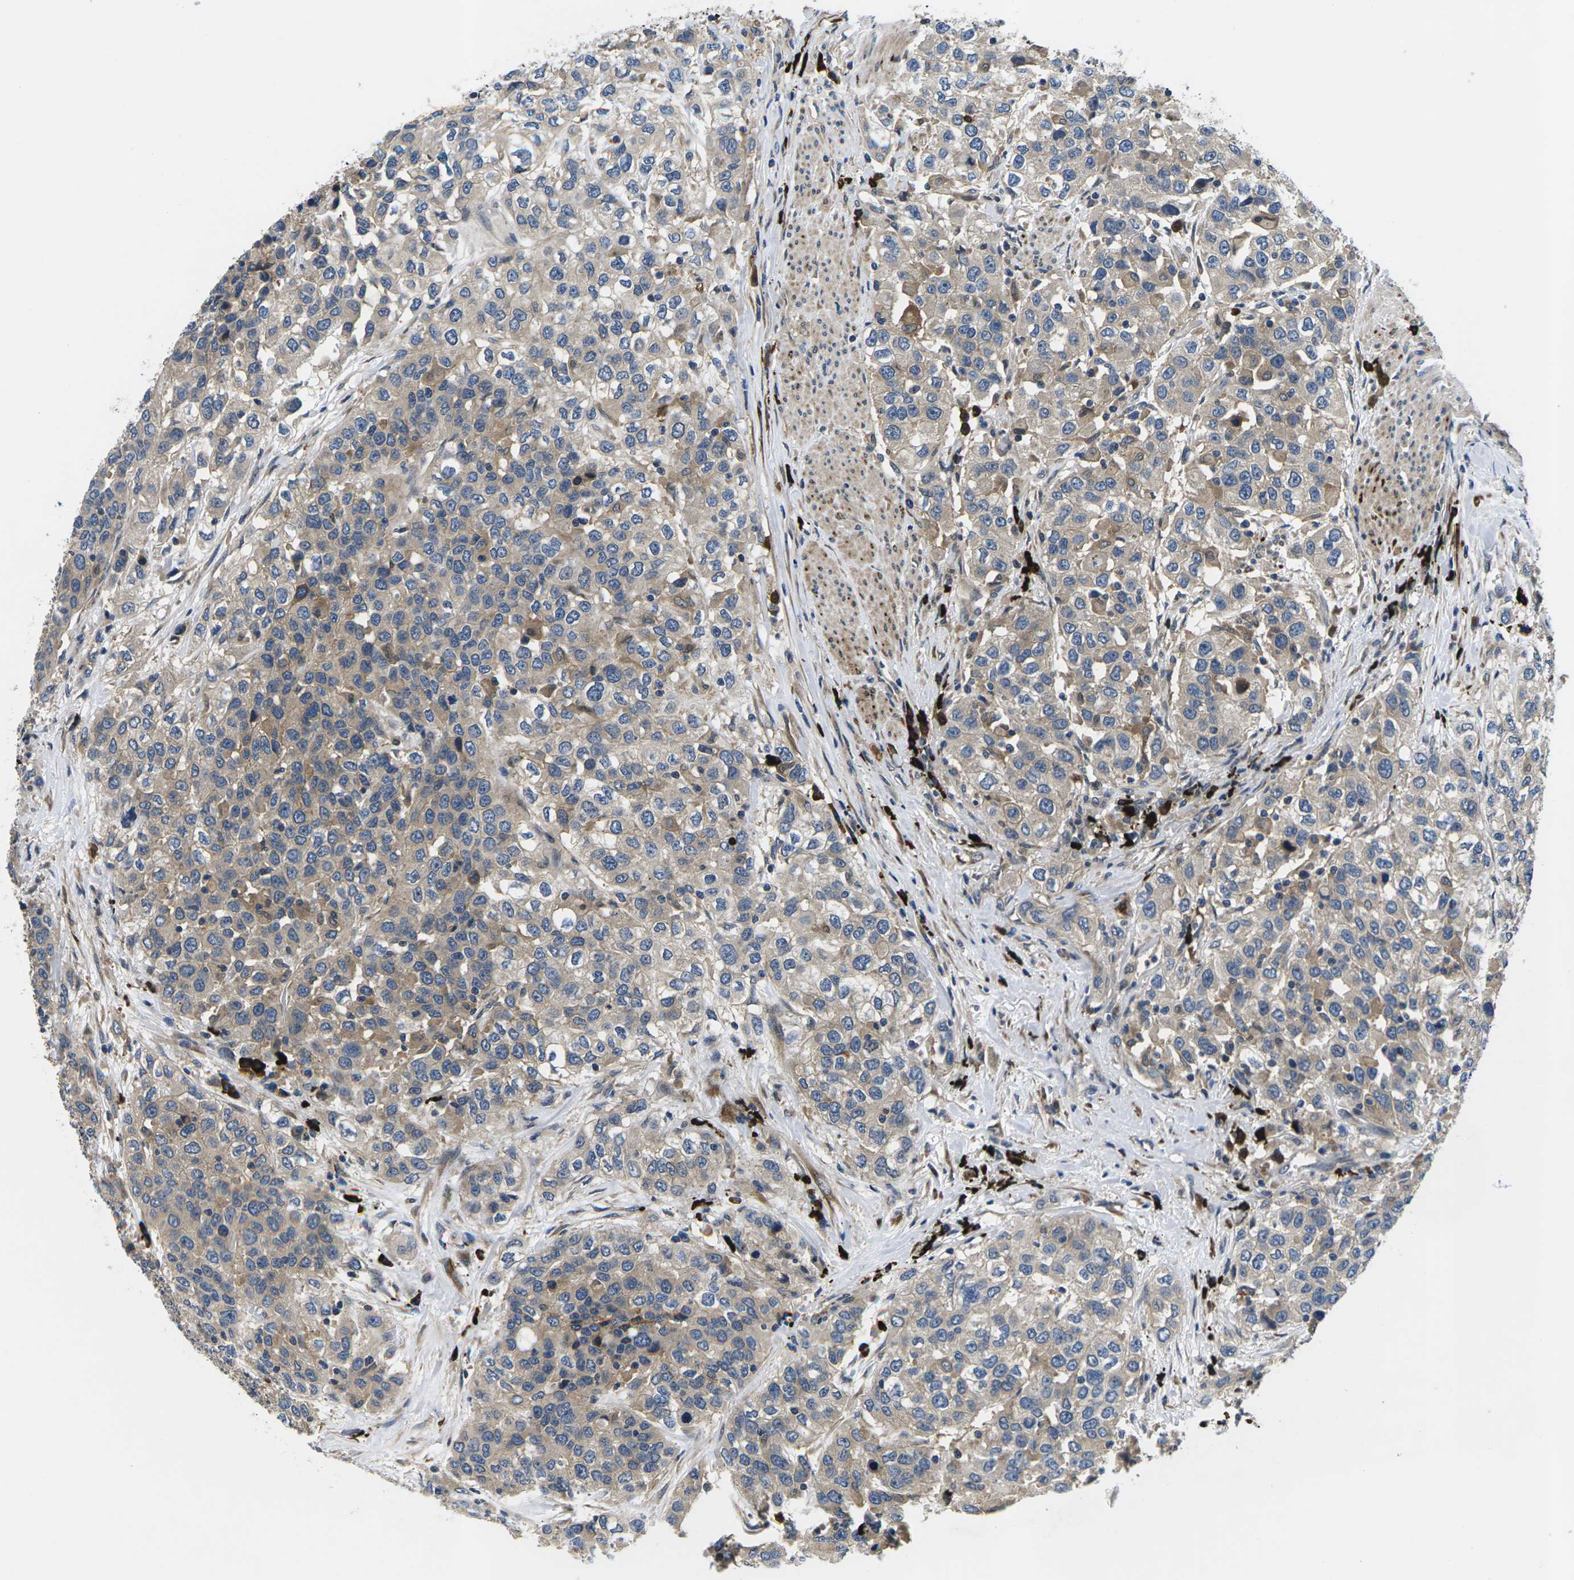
{"staining": {"intensity": "weak", "quantity": "25%-75%", "location": "cytoplasmic/membranous"}, "tissue": "urothelial cancer", "cell_type": "Tumor cells", "image_type": "cancer", "snomed": [{"axis": "morphology", "description": "Urothelial carcinoma, High grade"}, {"axis": "topography", "description": "Urinary bladder"}], "caption": "A photomicrograph of human urothelial cancer stained for a protein reveals weak cytoplasmic/membranous brown staining in tumor cells.", "gene": "PLCE1", "patient": {"sex": "female", "age": 80}}